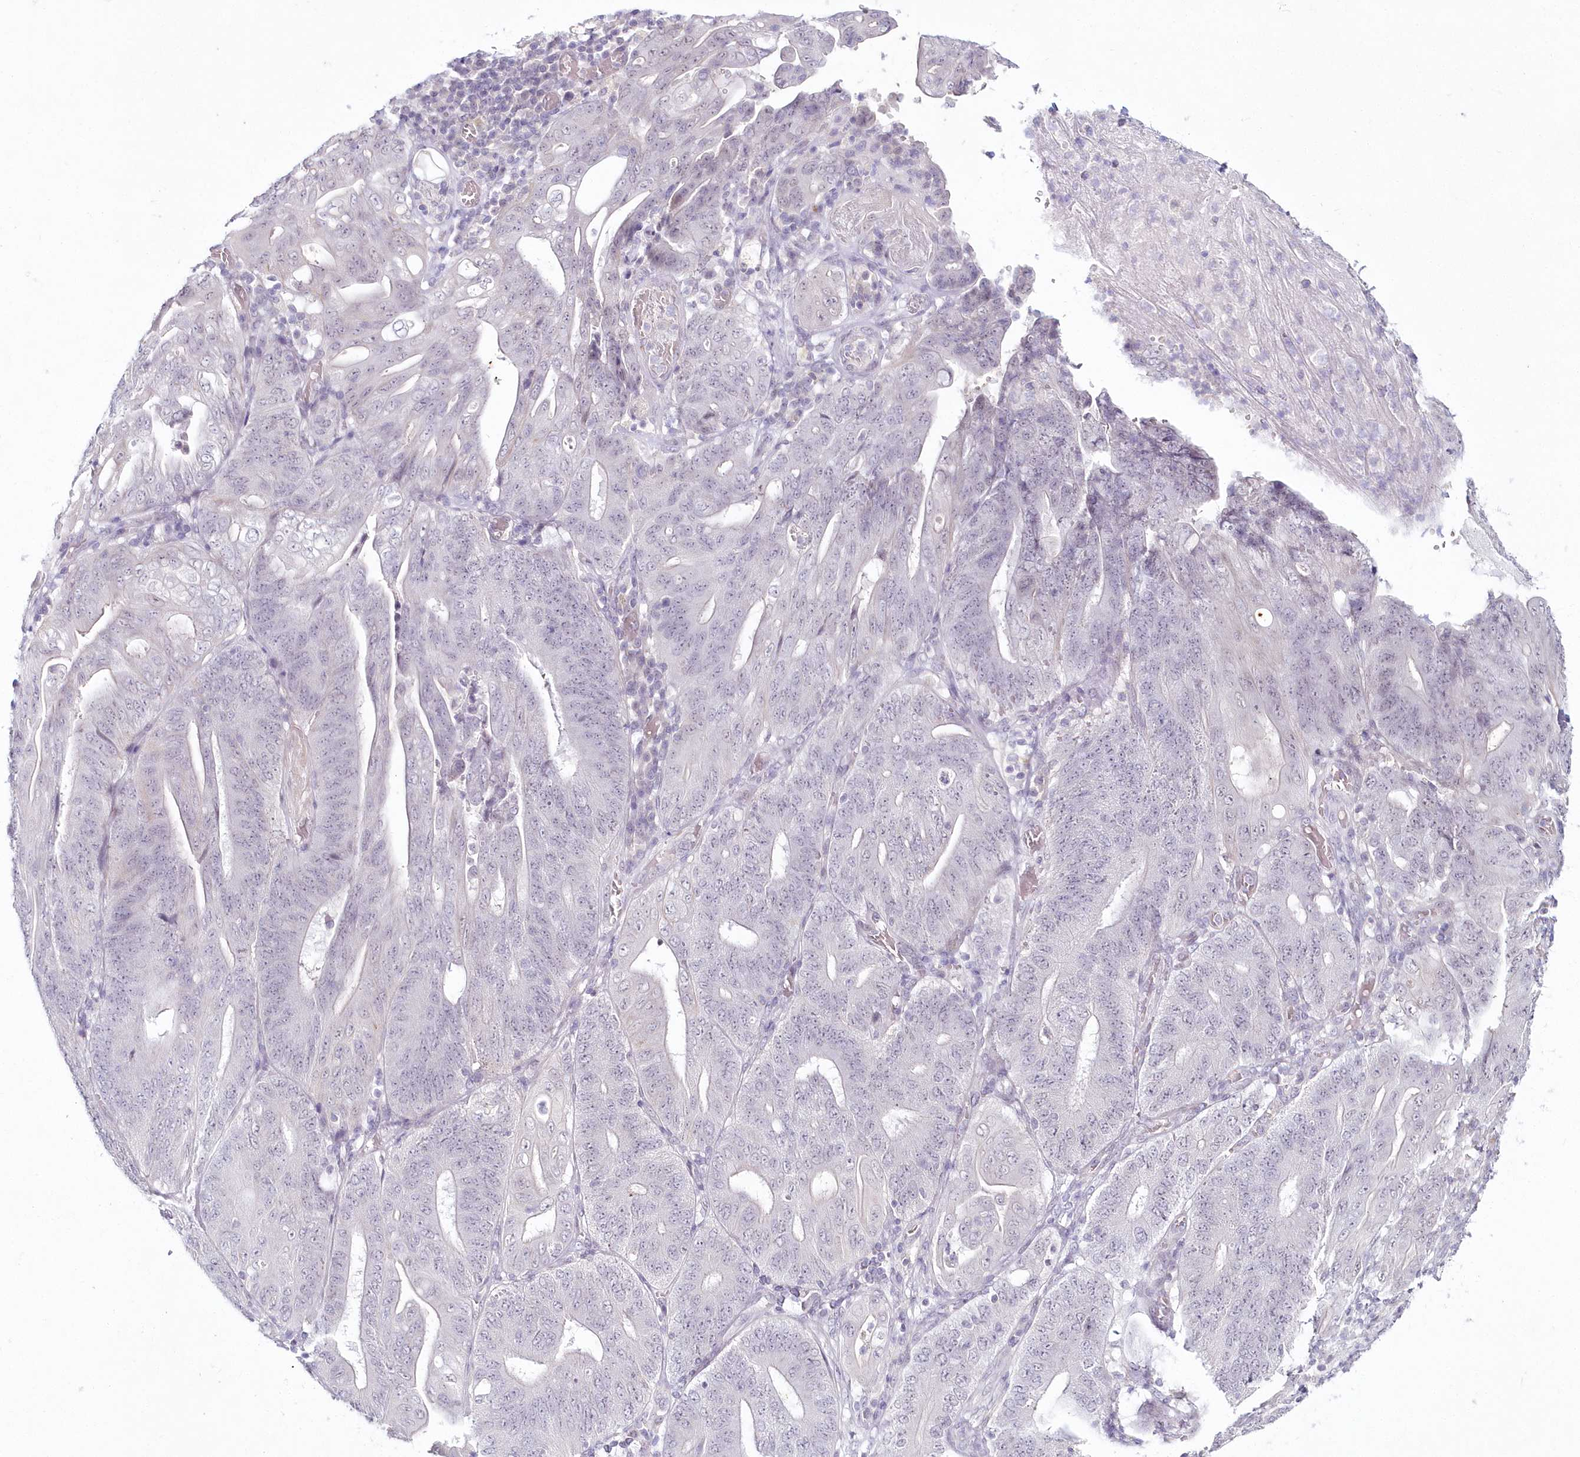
{"staining": {"intensity": "negative", "quantity": "none", "location": "none"}, "tissue": "stomach cancer", "cell_type": "Tumor cells", "image_type": "cancer", "snomed": [{"axis": "morphology", "description": "Adenocarcinoma, NOS"}, {"axis": "topography", "description": "Stomach"}], "caption": "DAB (3,3'-diaminobenzidine) immunohistochemical staining of human adenocarcinoma (stomach) exhibits no significant staining in tumor cells. (Immunohistochemistry, brightfield microscopy, high magnification).", "gene": "HYCC2", "patient": {"sex": "female", "age": 73}}